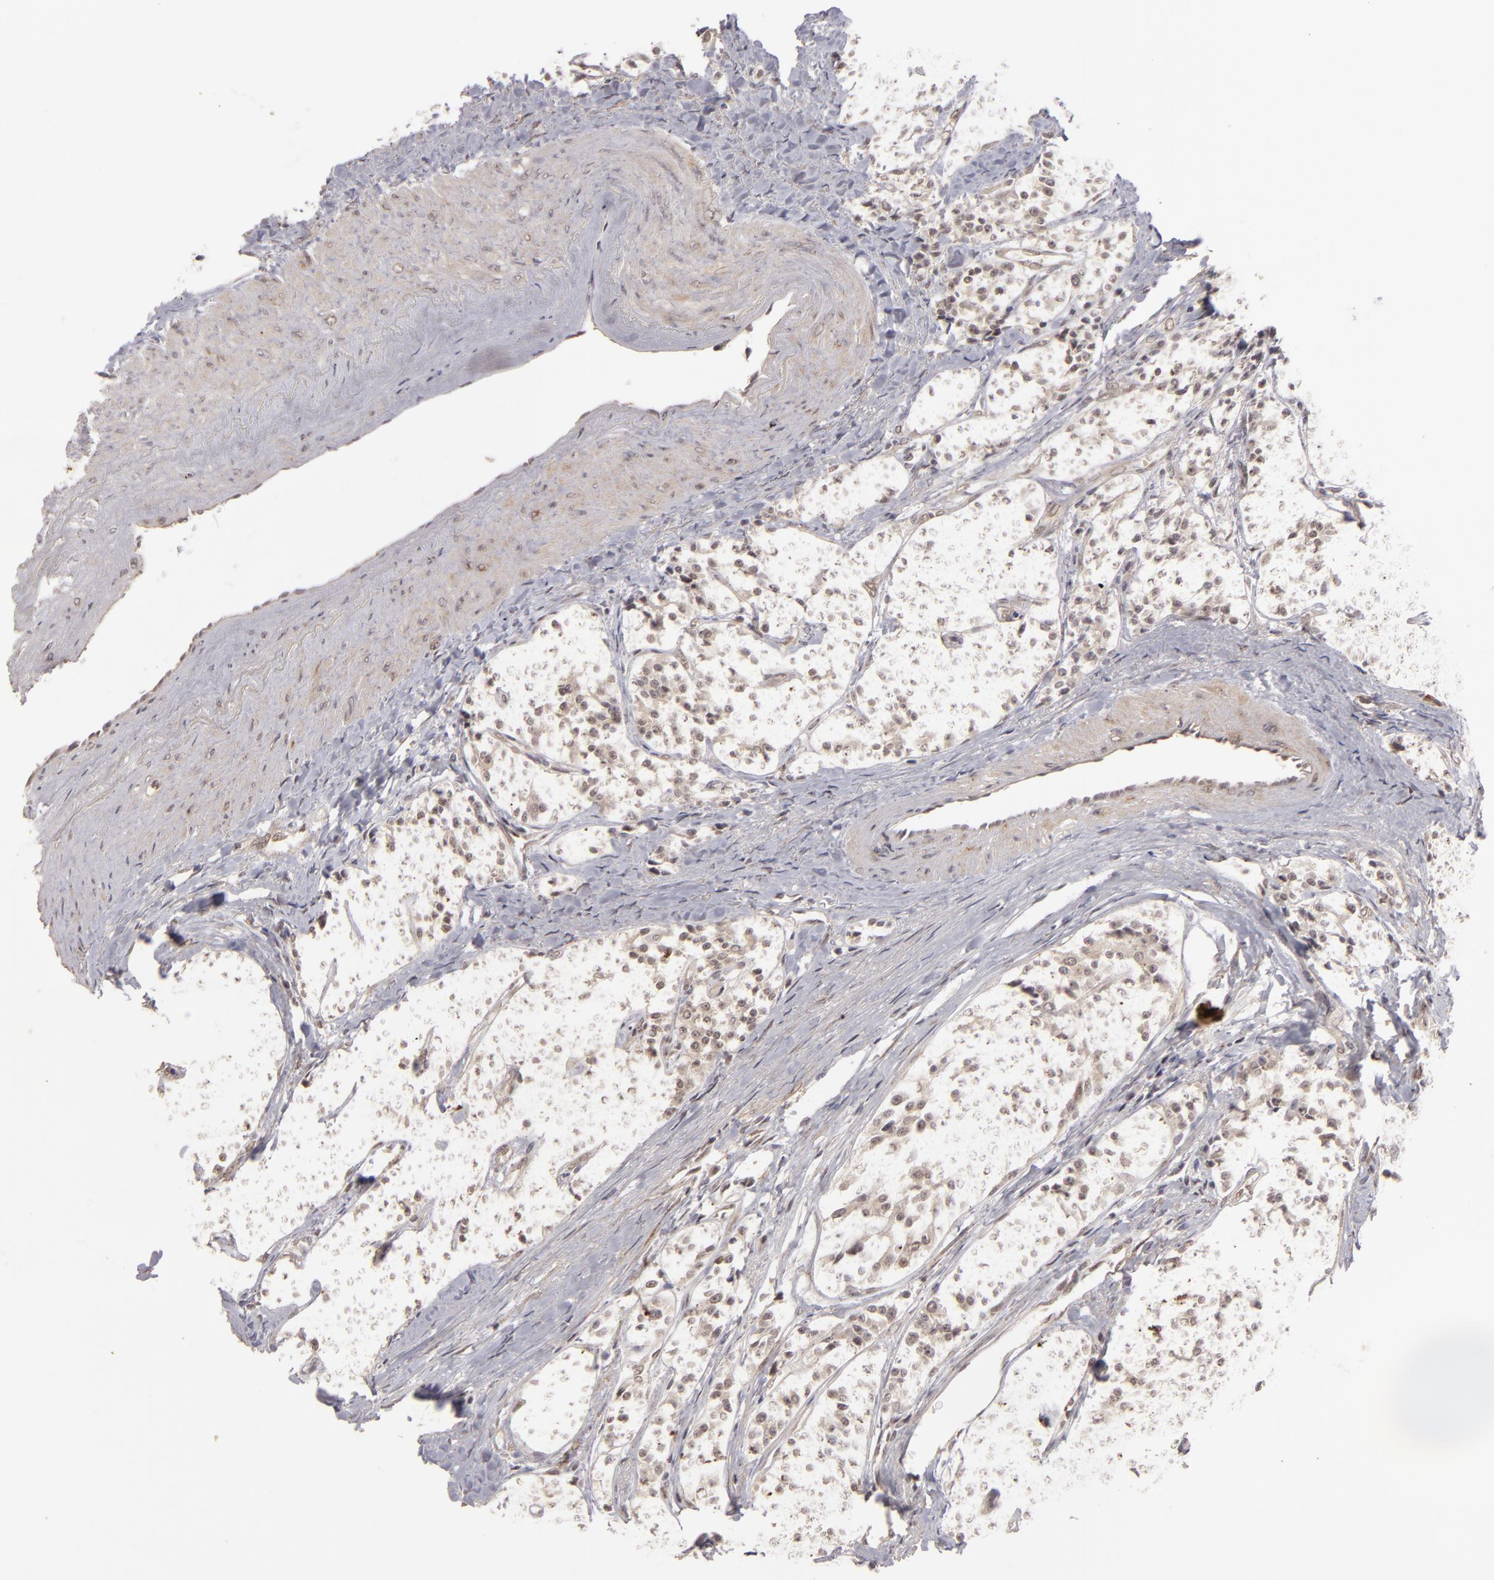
{"staining": {"intensity": "weak", "quantity": "25%-75%", "location": "cytoplasmic/membranous"}, "tissue": "carcinoid", "cell_type": "Tumor cells", "image_type": "cancer", "snomed": [{"axis": "morphology", "description": "Carcinoid, malignant, NOS"}, {"axis": "topography", "description": "Stomach"}], "caption": "IHC of carcinoid (malignant) reveals low levels of weak cytoplasmic/membranous staining in about 25%-75% of tumor cells.", "gene": "DFFA", "patient": {"sex": "female", "age": 76}}